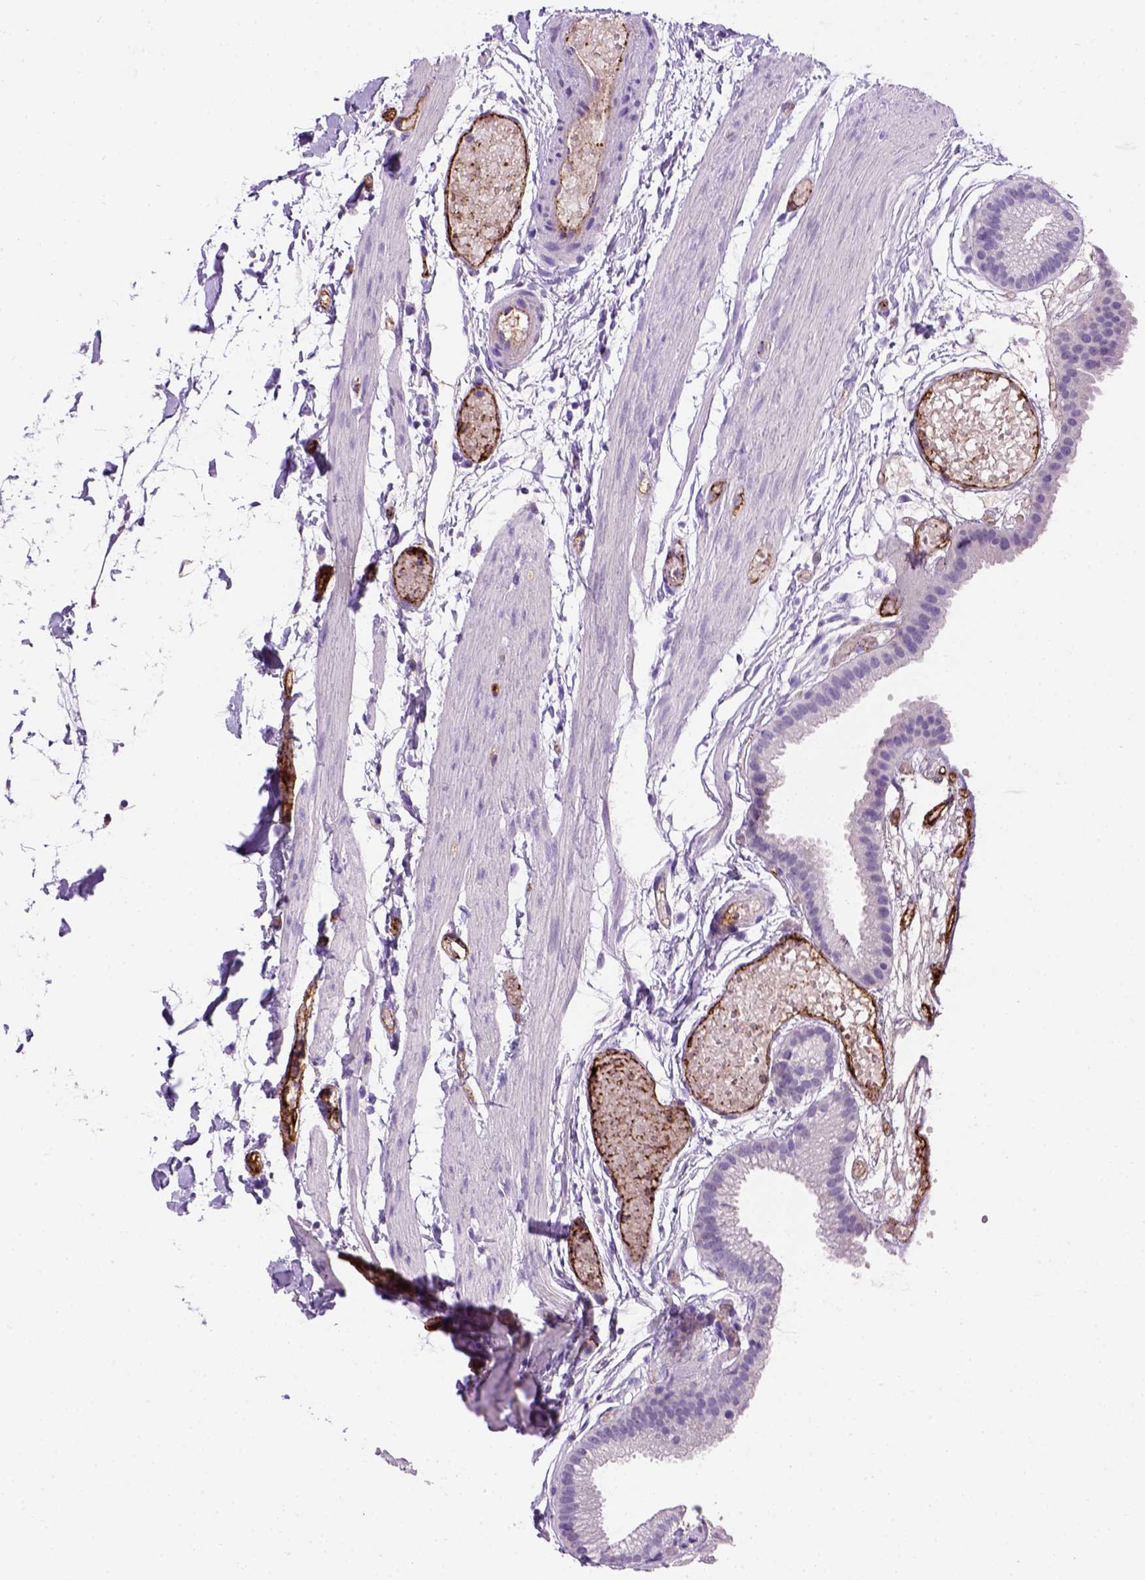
{"staining": {"intensity": "negative", "quantity": "none", "location": "none"}, "tissue": "gallbladder", "cell_type": "Glandular cells", "image_type": "normal", "snomed": [{"axis": "morphology", "description": "Normal tissue, NOS"}, {"axis": "topography", "description": "Gallbladder"}], "caption": "High magnification brightfield microscopy of benign gallbladder stained with DAB (brown) and counterstained with hematoxylin (blue): glandular cells show no significant staining.", "gene": "VWF", "patient": {"sex": "female", "age": 45}}